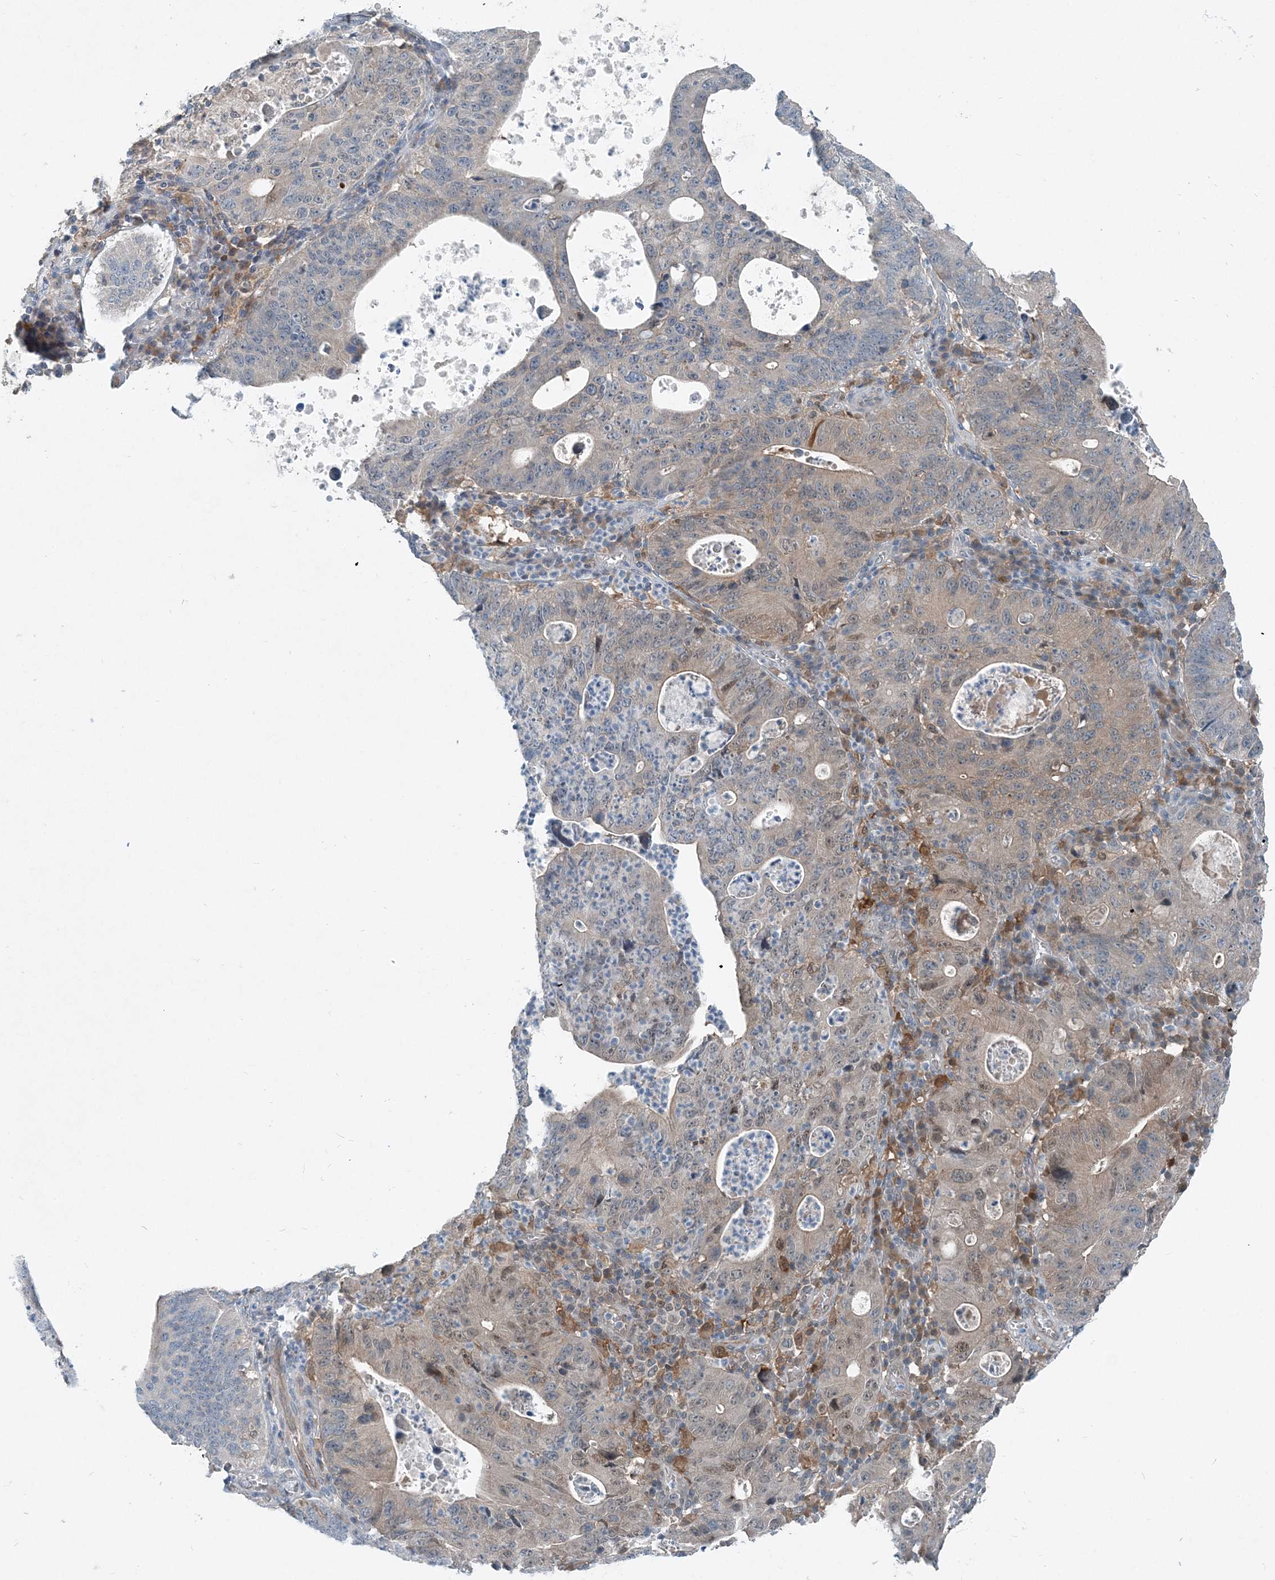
{"staining": {"intensity": "weak", "quantity": "<25%", "location": "cytoplasmic/membranous"}, "tissue": "stomach cancer", "cell_type": "Tumor cells", "image_type": "cancer", "snomed": [{"axis": "morphology", "description": "Adenocarcinoma, NOS"}, {"axis": "topography", "description": "Stomach"}], "caption": "The IHC image has no significant positivity in tumor cells of adenocarcinoma (stomach) tissue.", "gene": "ARMH1", "patient": {"sex": "male", "age": 59}}